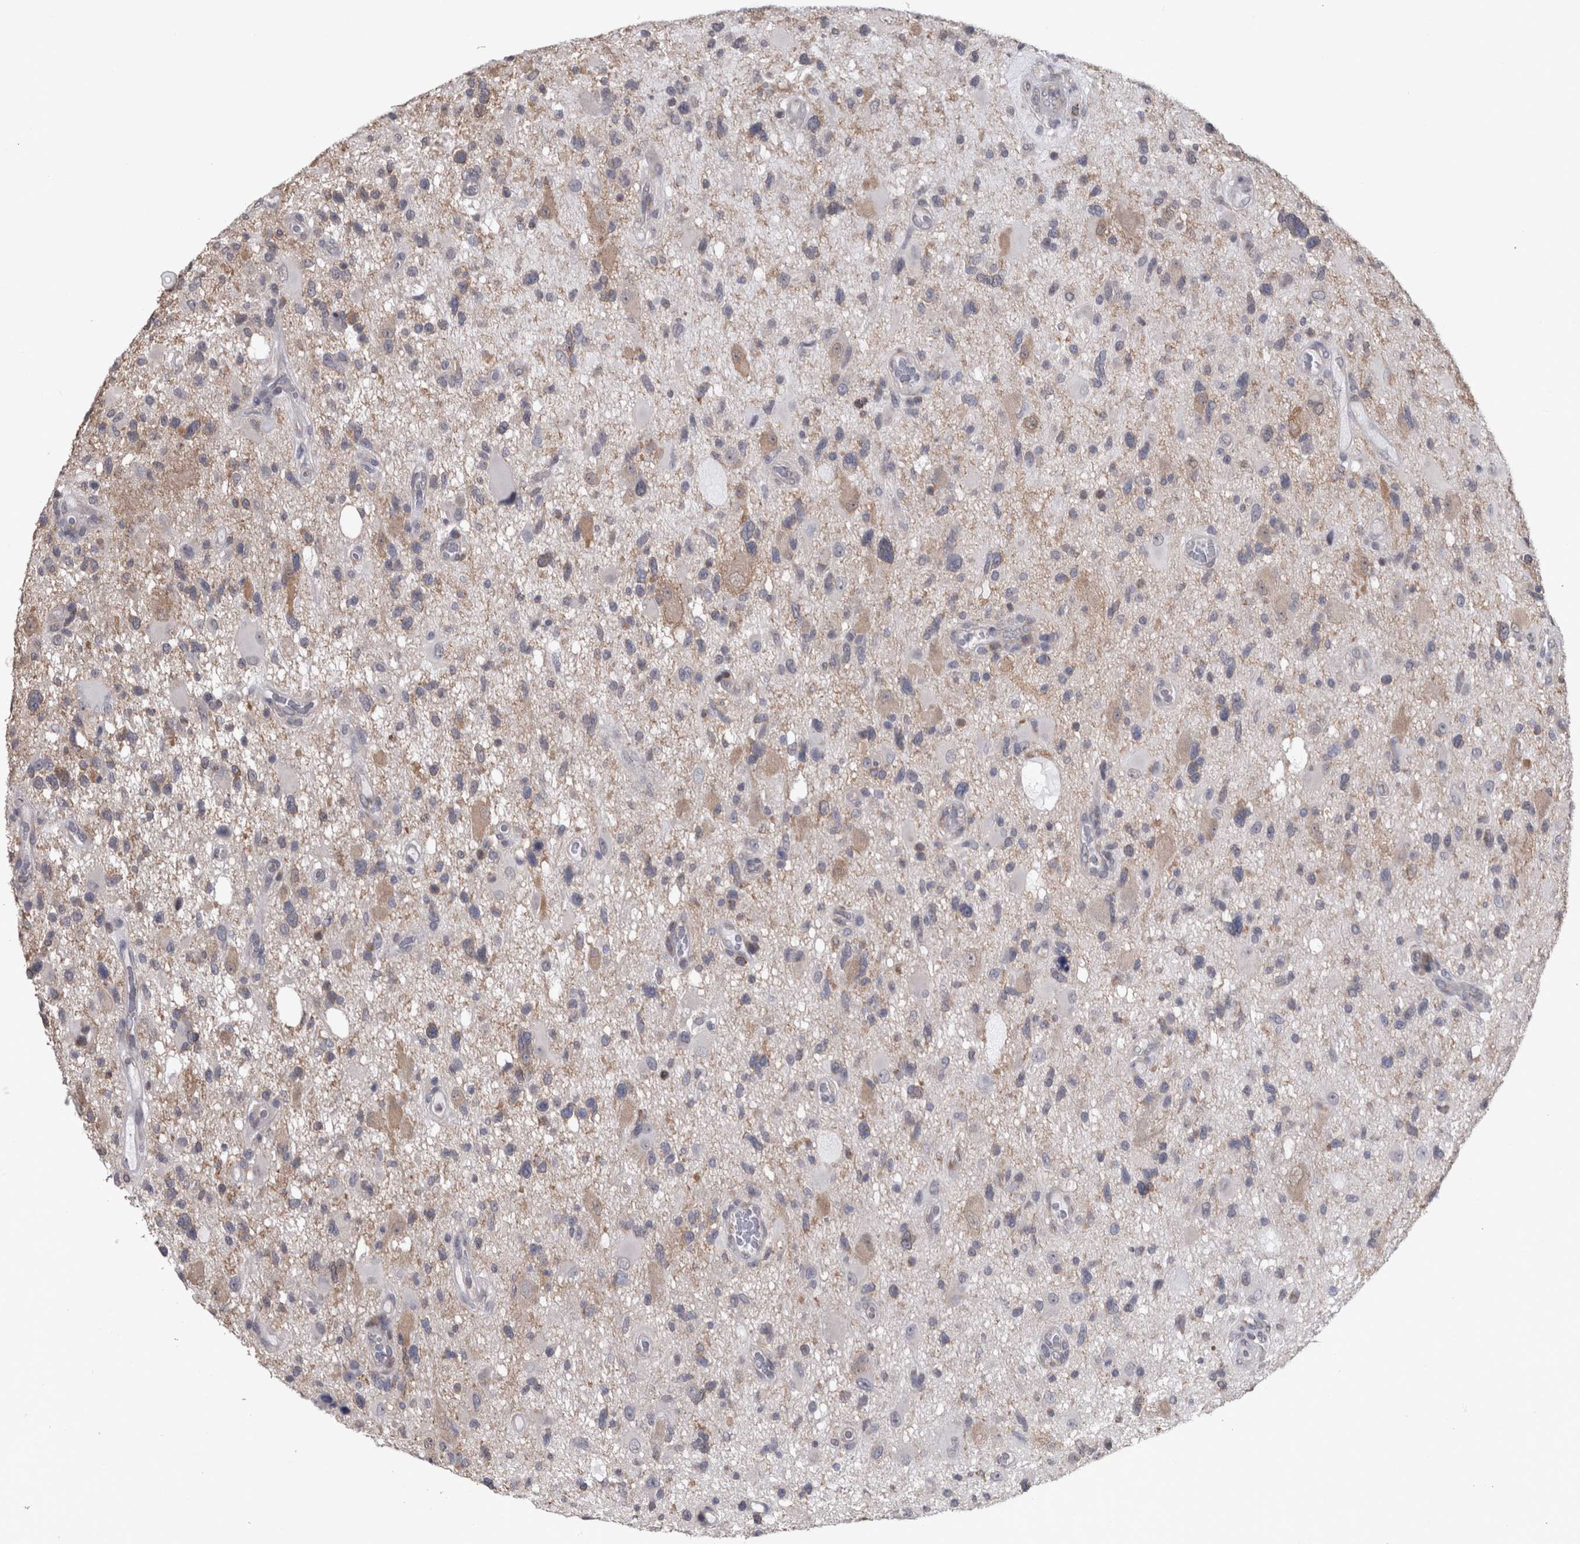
{"staining": {"intensity": "moderate", "quantity": "<25%", "location": "cytoplasmic/membranous"}, "tissue": "glioma", "cell_type": "Tumor cells", "image_type": "cancer", "snomed": [{"axis": "morphology", "description": "Glioma, malignant, High grade"}, {"axis": "topography", "description": "Brain"}], "caption": "Immunohistochemical staining of human malignant high-grade glioma reveals low levels of moderate cytoplasmic/membranous protein staining in about <25% of tumor cells.", "gene": "DDX6", "patient": {"sex": "male", "age": 33}}